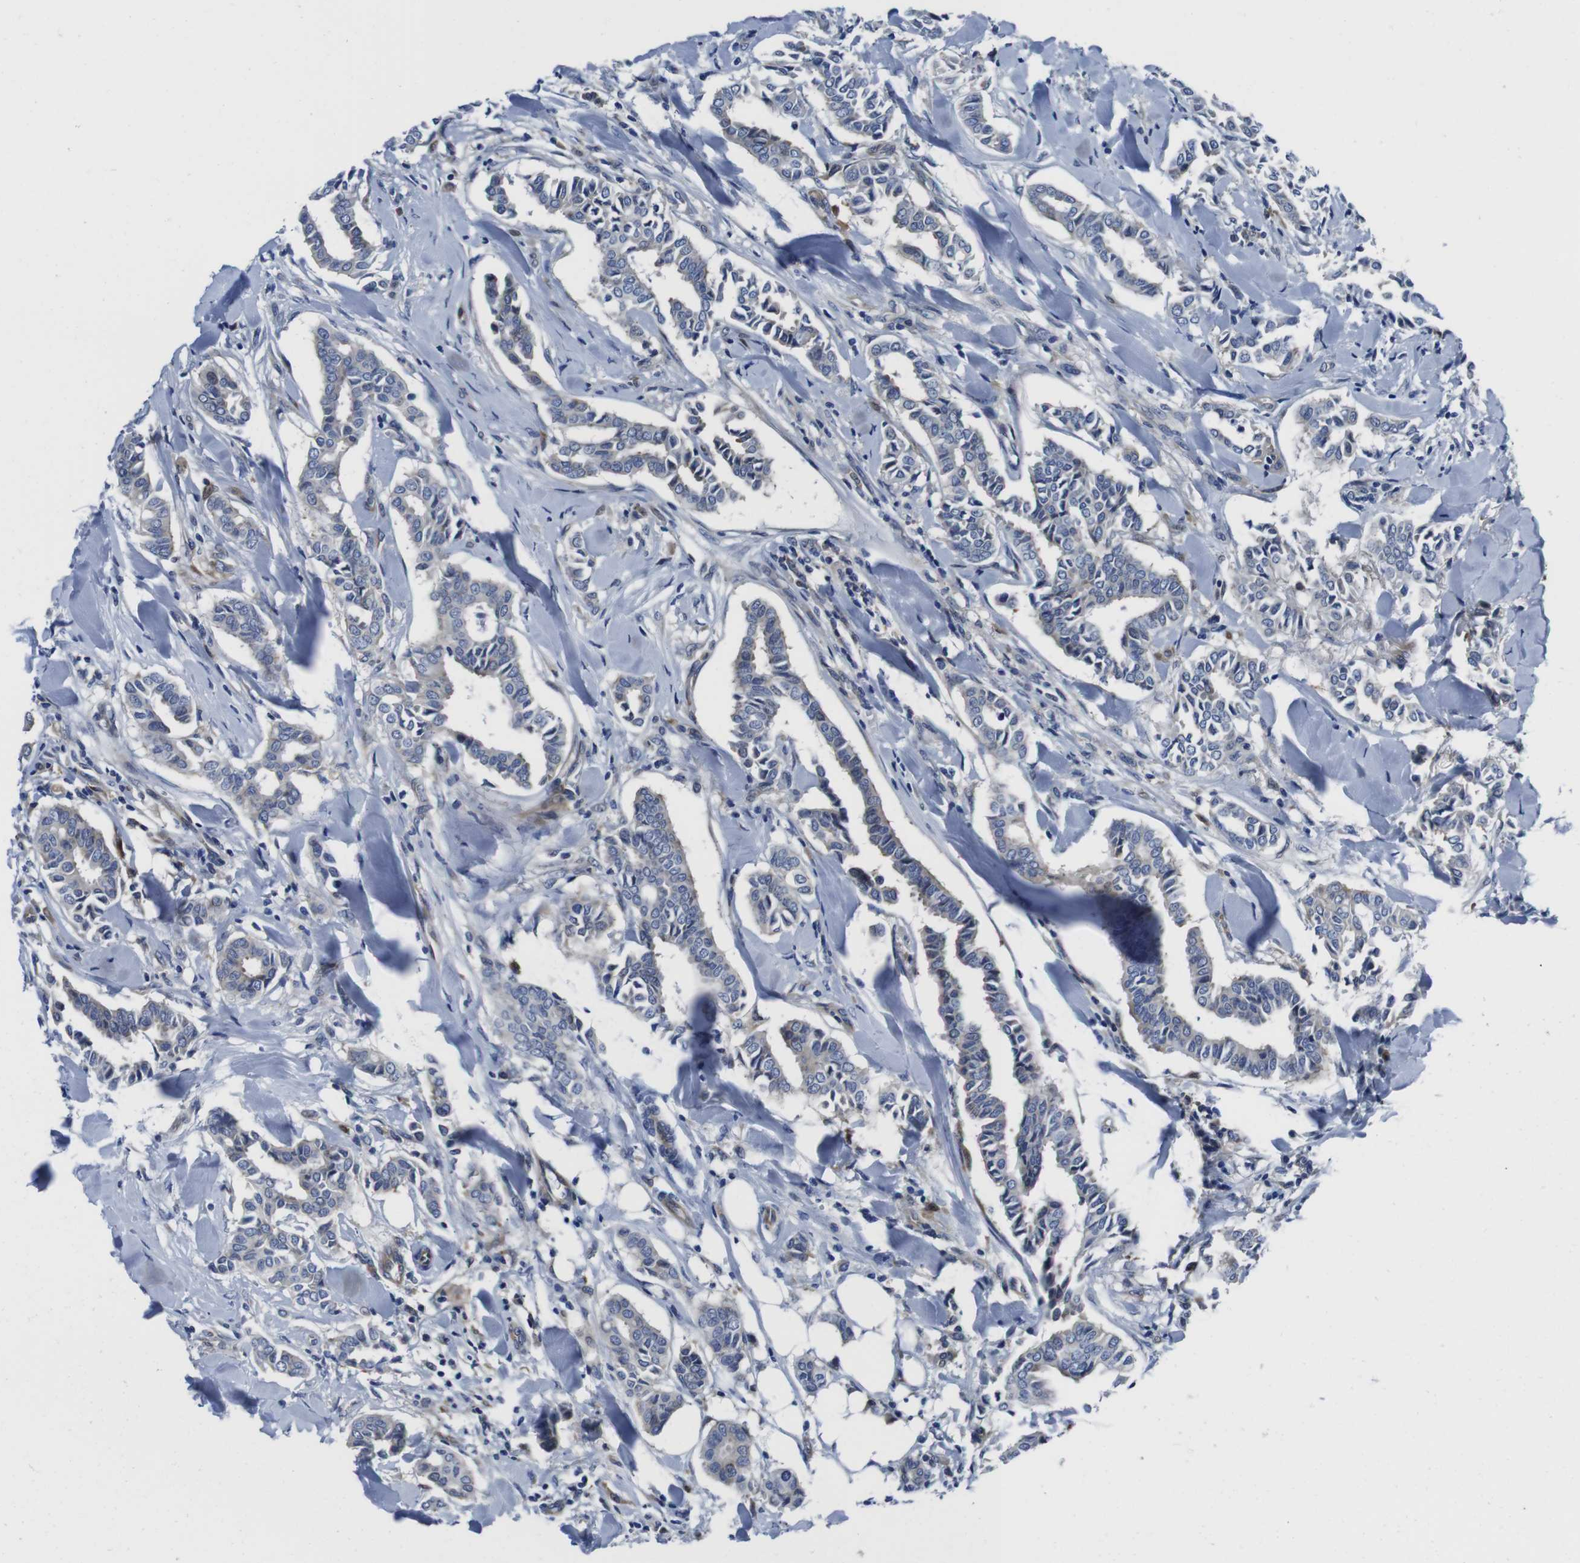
{"staining": {"intensity": "weak", "quantity": ">75%", "location": "cytoplasmic/membranous"}, "tissue": "head and neck cancer", "cell_type": "Tumor cells", "image_type": "cancer", "snomed": [{"axis": "morphology", "description": "Adenocarcinoma, NOS"}, {"axis": "topography", "description": "Salivary gland"}, {"axis": "topography", "description": "Head-Neck"}], "caption": "Protein expression analysis of human head and neck cancer reveals weak cytoplasmic/membranous positivity in about >75% of tumor cells. (DAB IHC with brightfield microscopy, high magnification).", "gene": "EIF4A1", "patient": {"sex": "female", "age": 59}}